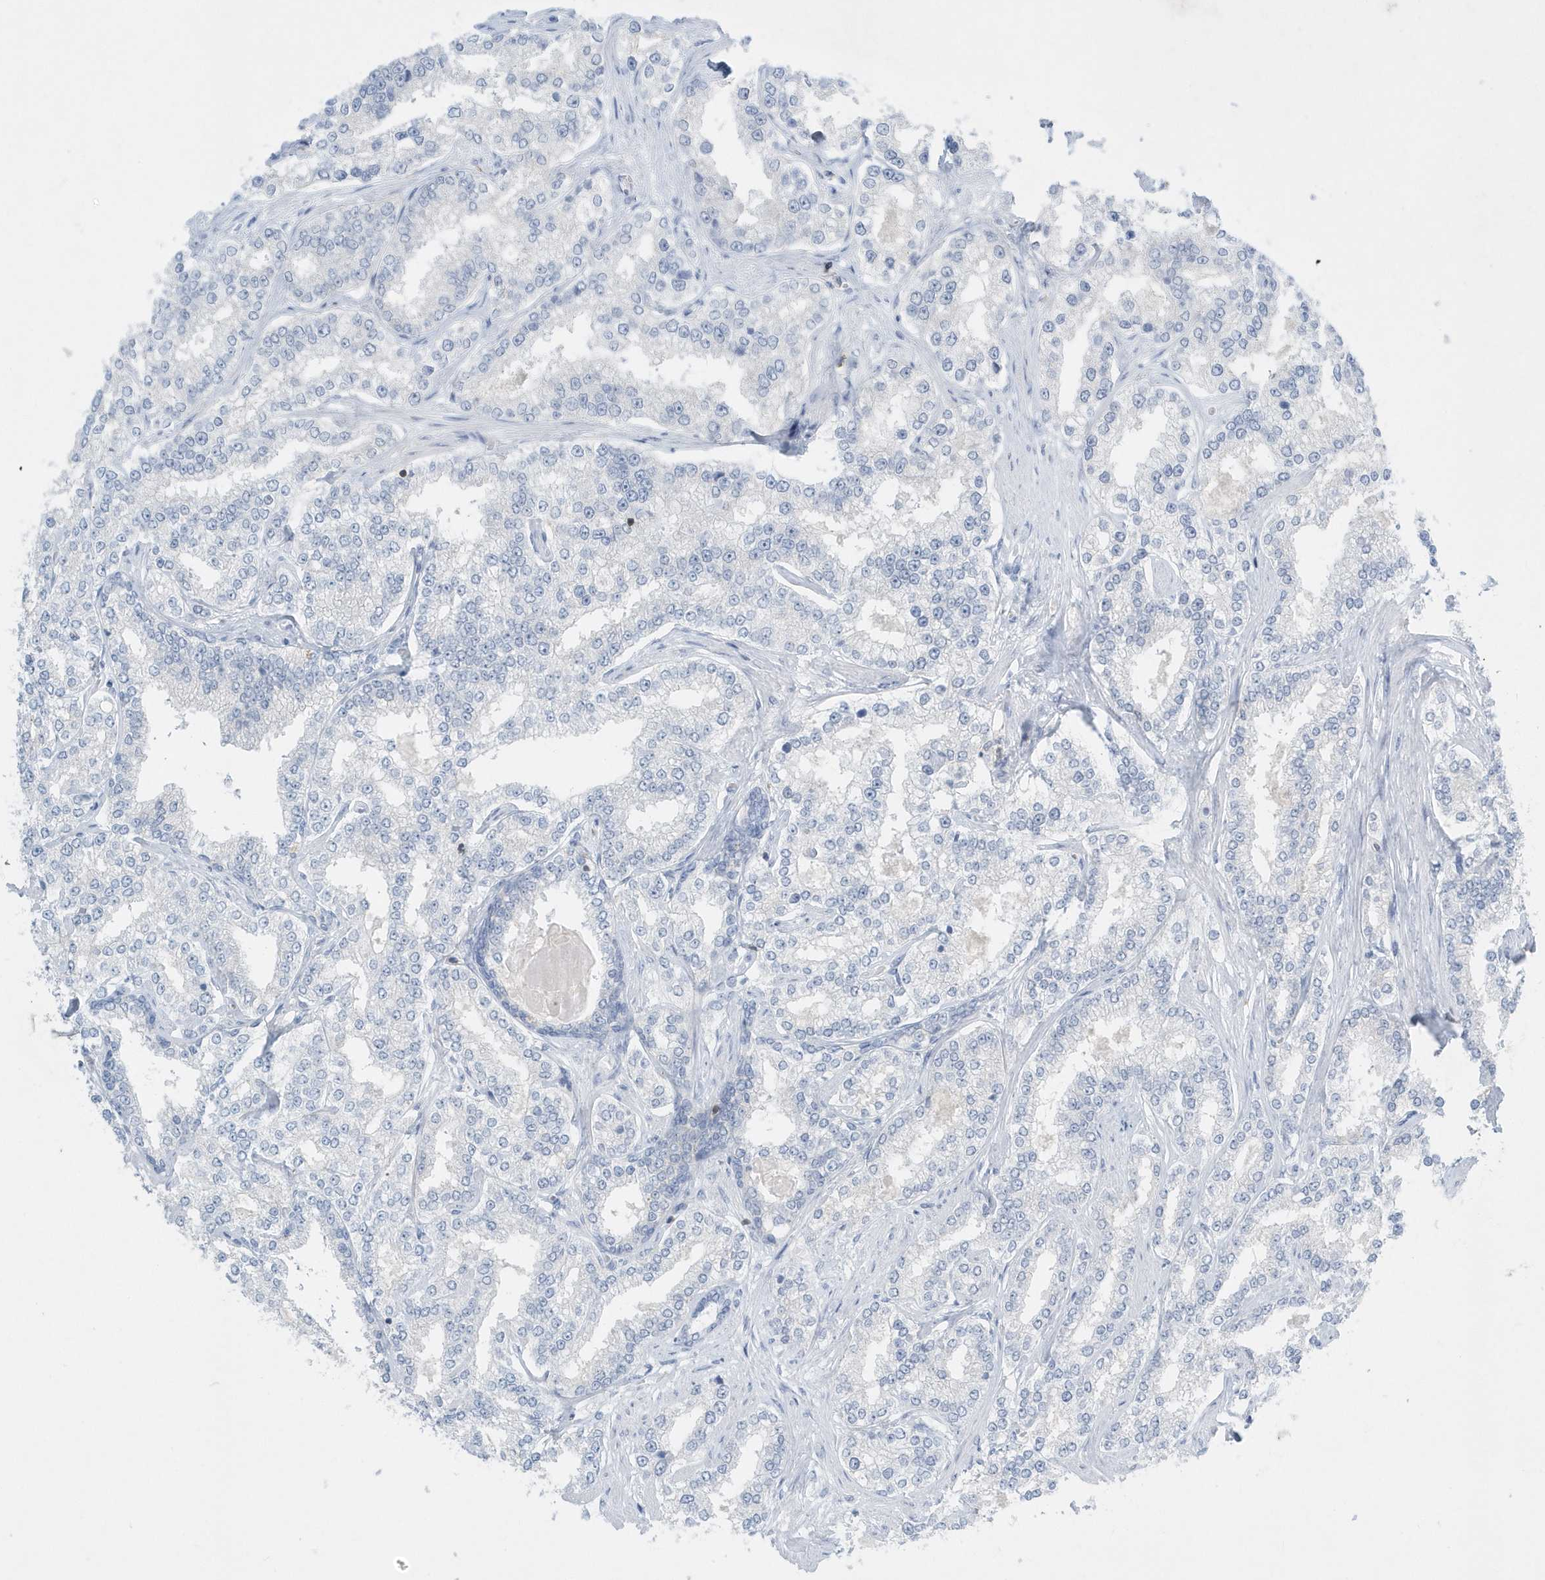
{"staining": {"intensity": "negative", "quantity": "none", "location": "none"}, "tissue": "prostate cancer", "cell_type": "Tumor cells", "image_type": "cancer", "snomed": [{"axis": "morphology", "description": "Normal tissue, NOS"}, {"axis": "morphology", "description": "Adenocarcinoma, High grade"}, {"axis": "topography", "description": "Prostate"}], "caption": "An immunohistochemistry micrograph of prostate cancer is shown. There is no staining in tumor cells of prostate cancer.", "gene": "PSD4", "patient": {"sex": "male", "age": 83}}